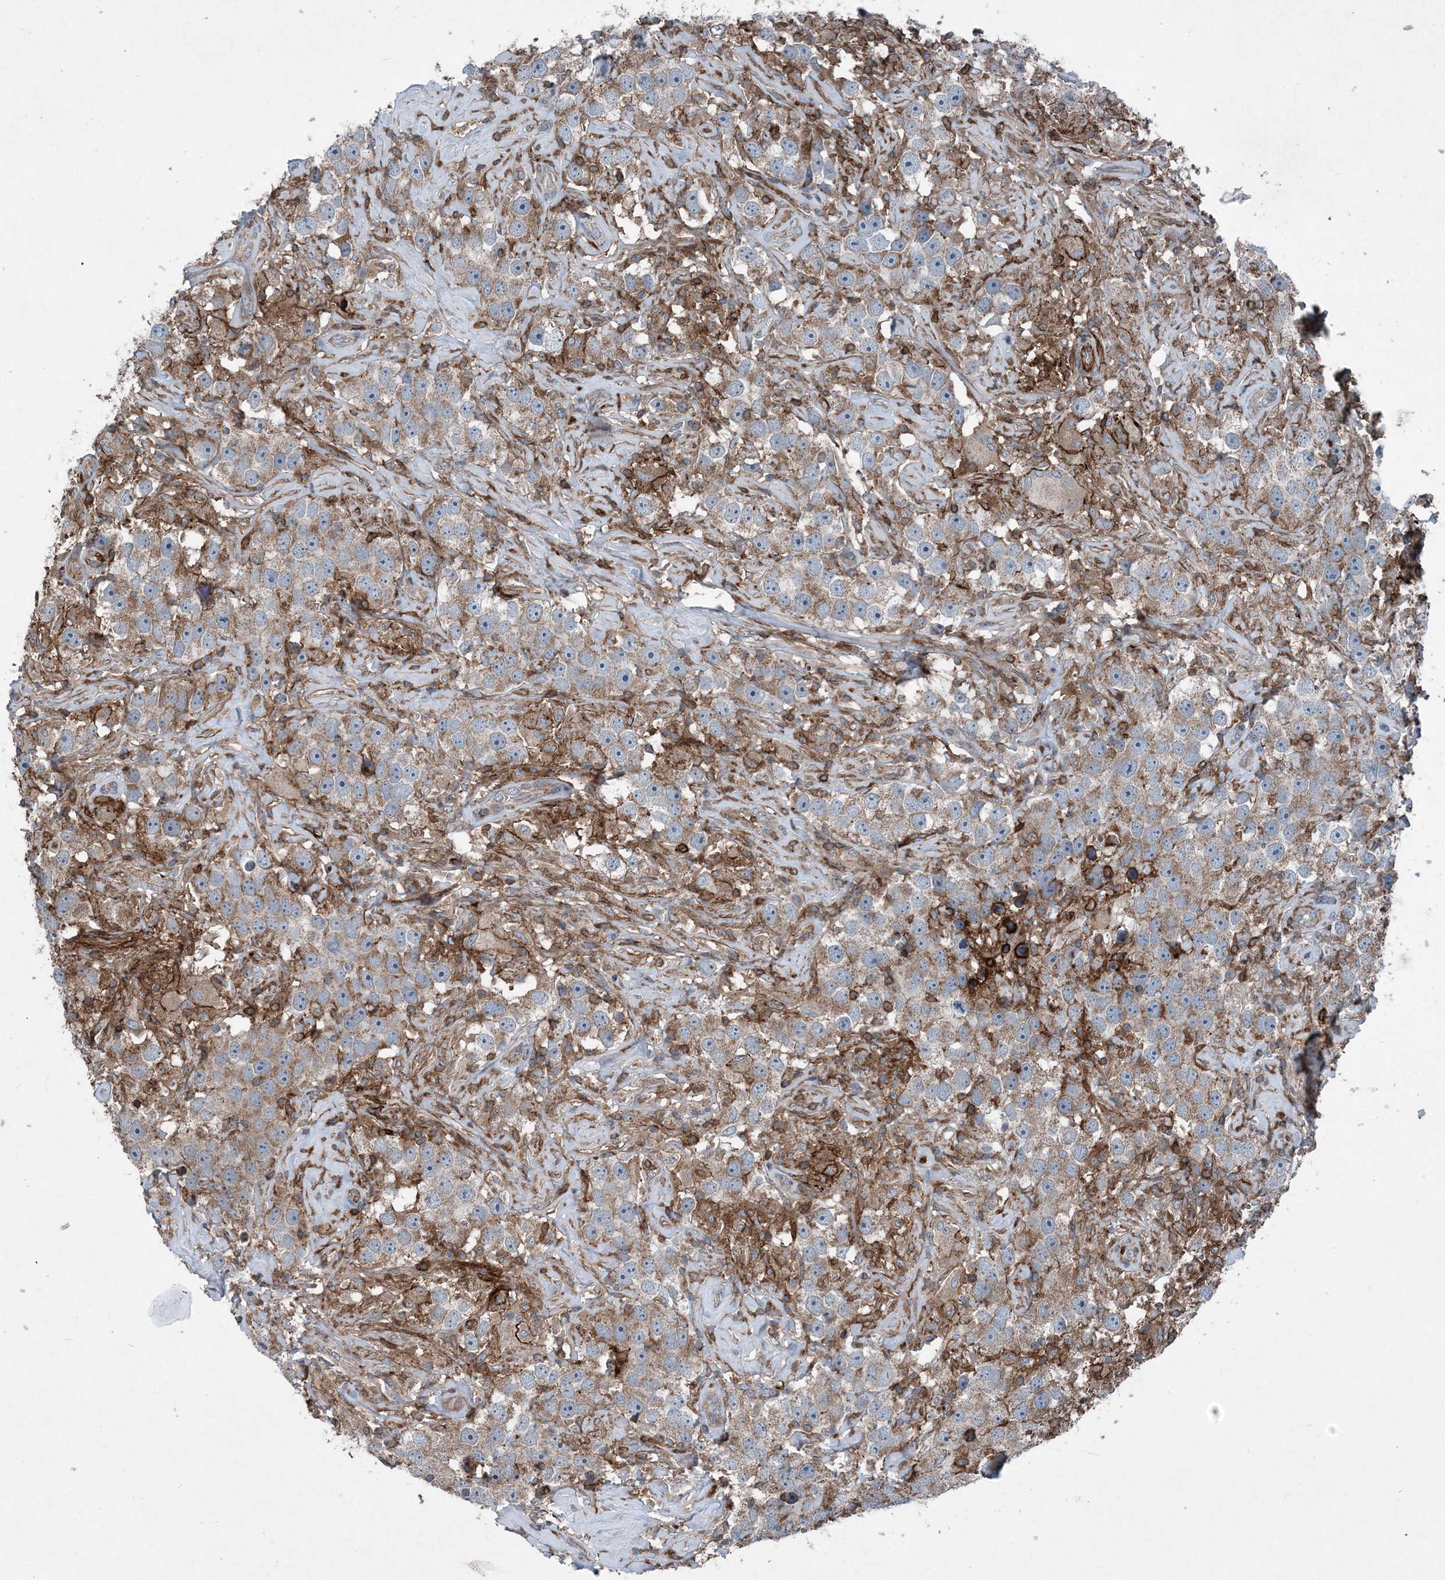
{"staining": {"intensity": "moderate", "quantity": "25%-75%", "location": "cytoplasmic/membranous"}, "tissue": "testis cancer", "cell_type": "Tumor cells", "image_type": "cancer", "snomed": [{"axis": "morphology", "description": "Seminoma, NOS"}, {"axis": "topography", "description": "Testis"}], "caption": "Protein expression analysis of human testis cancer (seminoma) reveals moderate cytoplasmic/membranous expression in about 25%-75% of tumor cells. (DAB IHC, brown staining for protein, blue staining for nuclei).", "gene": "DGUOK", "patient": {"sex": "male", "age": 49}}